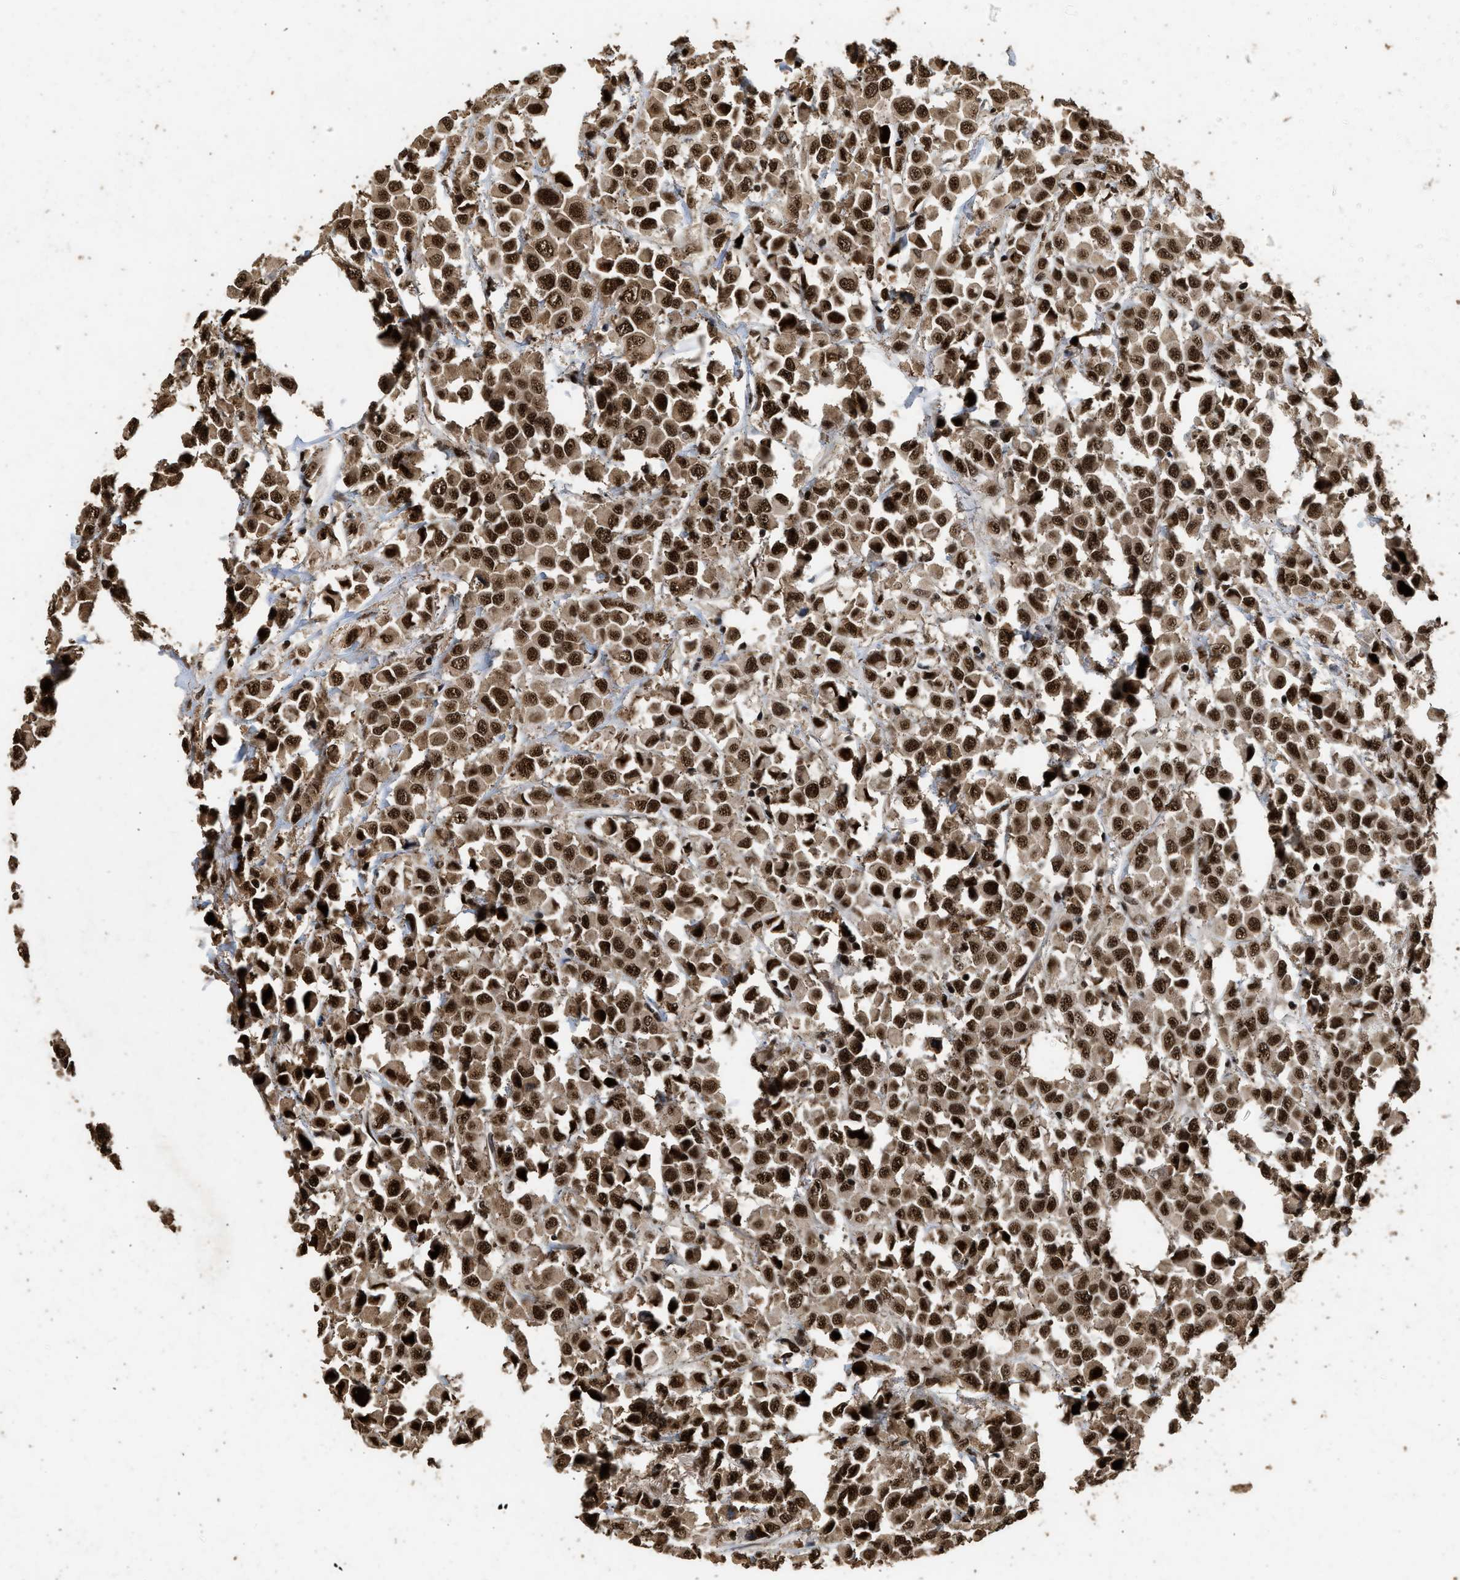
{"staining": {"intensity": "strong", "quantity": ">75%", "location": "nuclear"}, "tissue": "breast cancer", "cell_type": "Tumor cells", "image_type": "cancer", "snomed": [{"axis": "morphology", "description": "Duct carcinoma"}, {"axis": "topography", "description": "Breast"}], "caption": "DAB immunohistochemical staining of breast infiltrating ductal carcinoma shows strong nuclear protein staining in approximately >75% of tumor cells.", "gene": "PPP4R3B", "patient": {"sex": "female", "age": 61}}